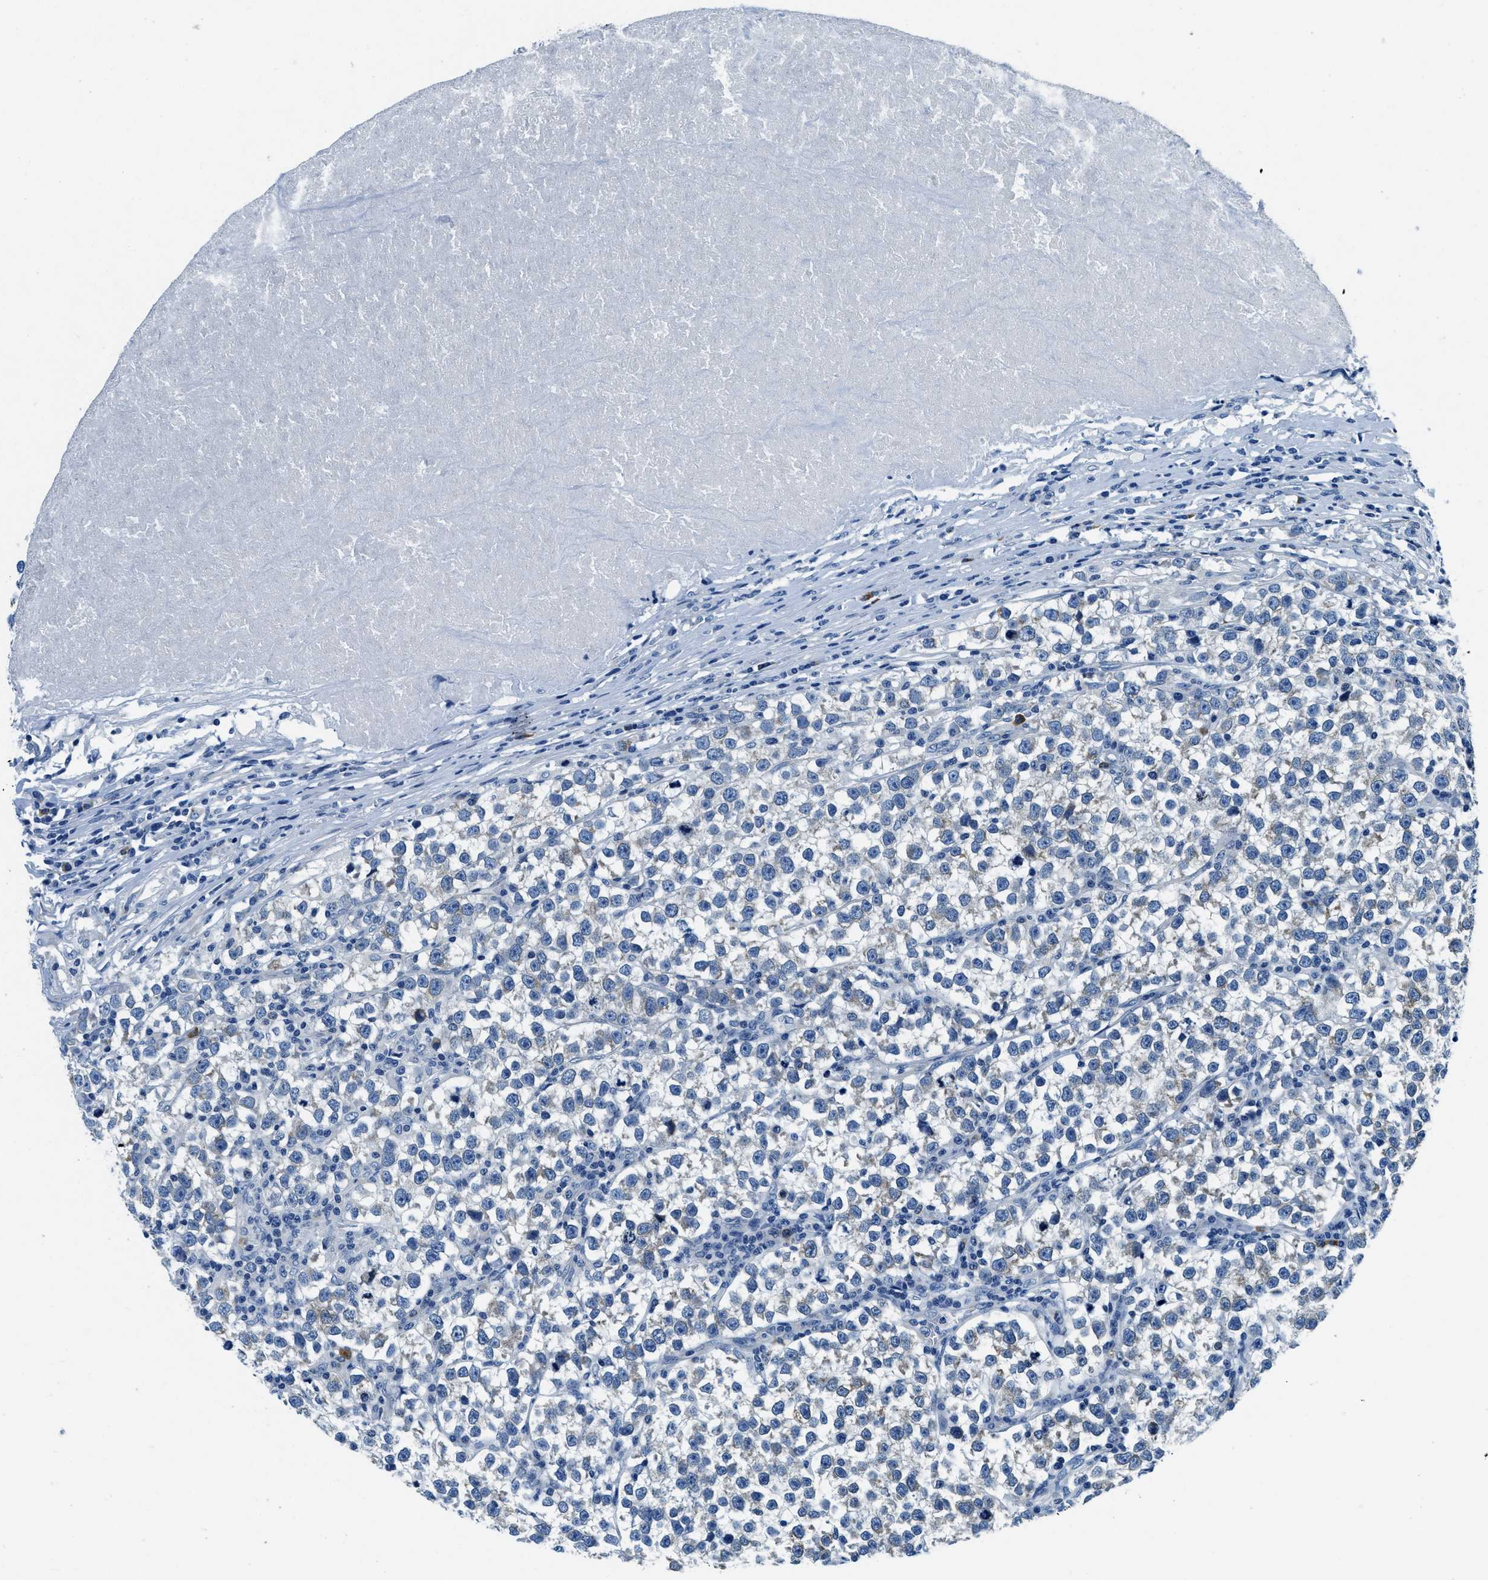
{"staining": {"intensity": "negative", "quantity": "none", "location": "none"}, "tissue": "testis cancer", "cell_type": "Tumor cells", "image_type": "cancer", "snomed": [{"axis": "morphology", "description": "Normal tissue, NOS"}, {"axis": "morphology", "description": "Seminoma, NOS"}, {"axis": "topography", "description": "Testis"}], "caption": "The photomicrograph demonstrates no significant expression in tumor cells of testis cancer (seminoma). The staining was performed using DAB (3,3'-diaminobenzidine) to visualize the protein expression in brown, while the nuclei were stained in blue with hematoxylin (Magnification: 20x).", "gene": "UBAC2", "patient": {"sex": "male", "age": 43}}